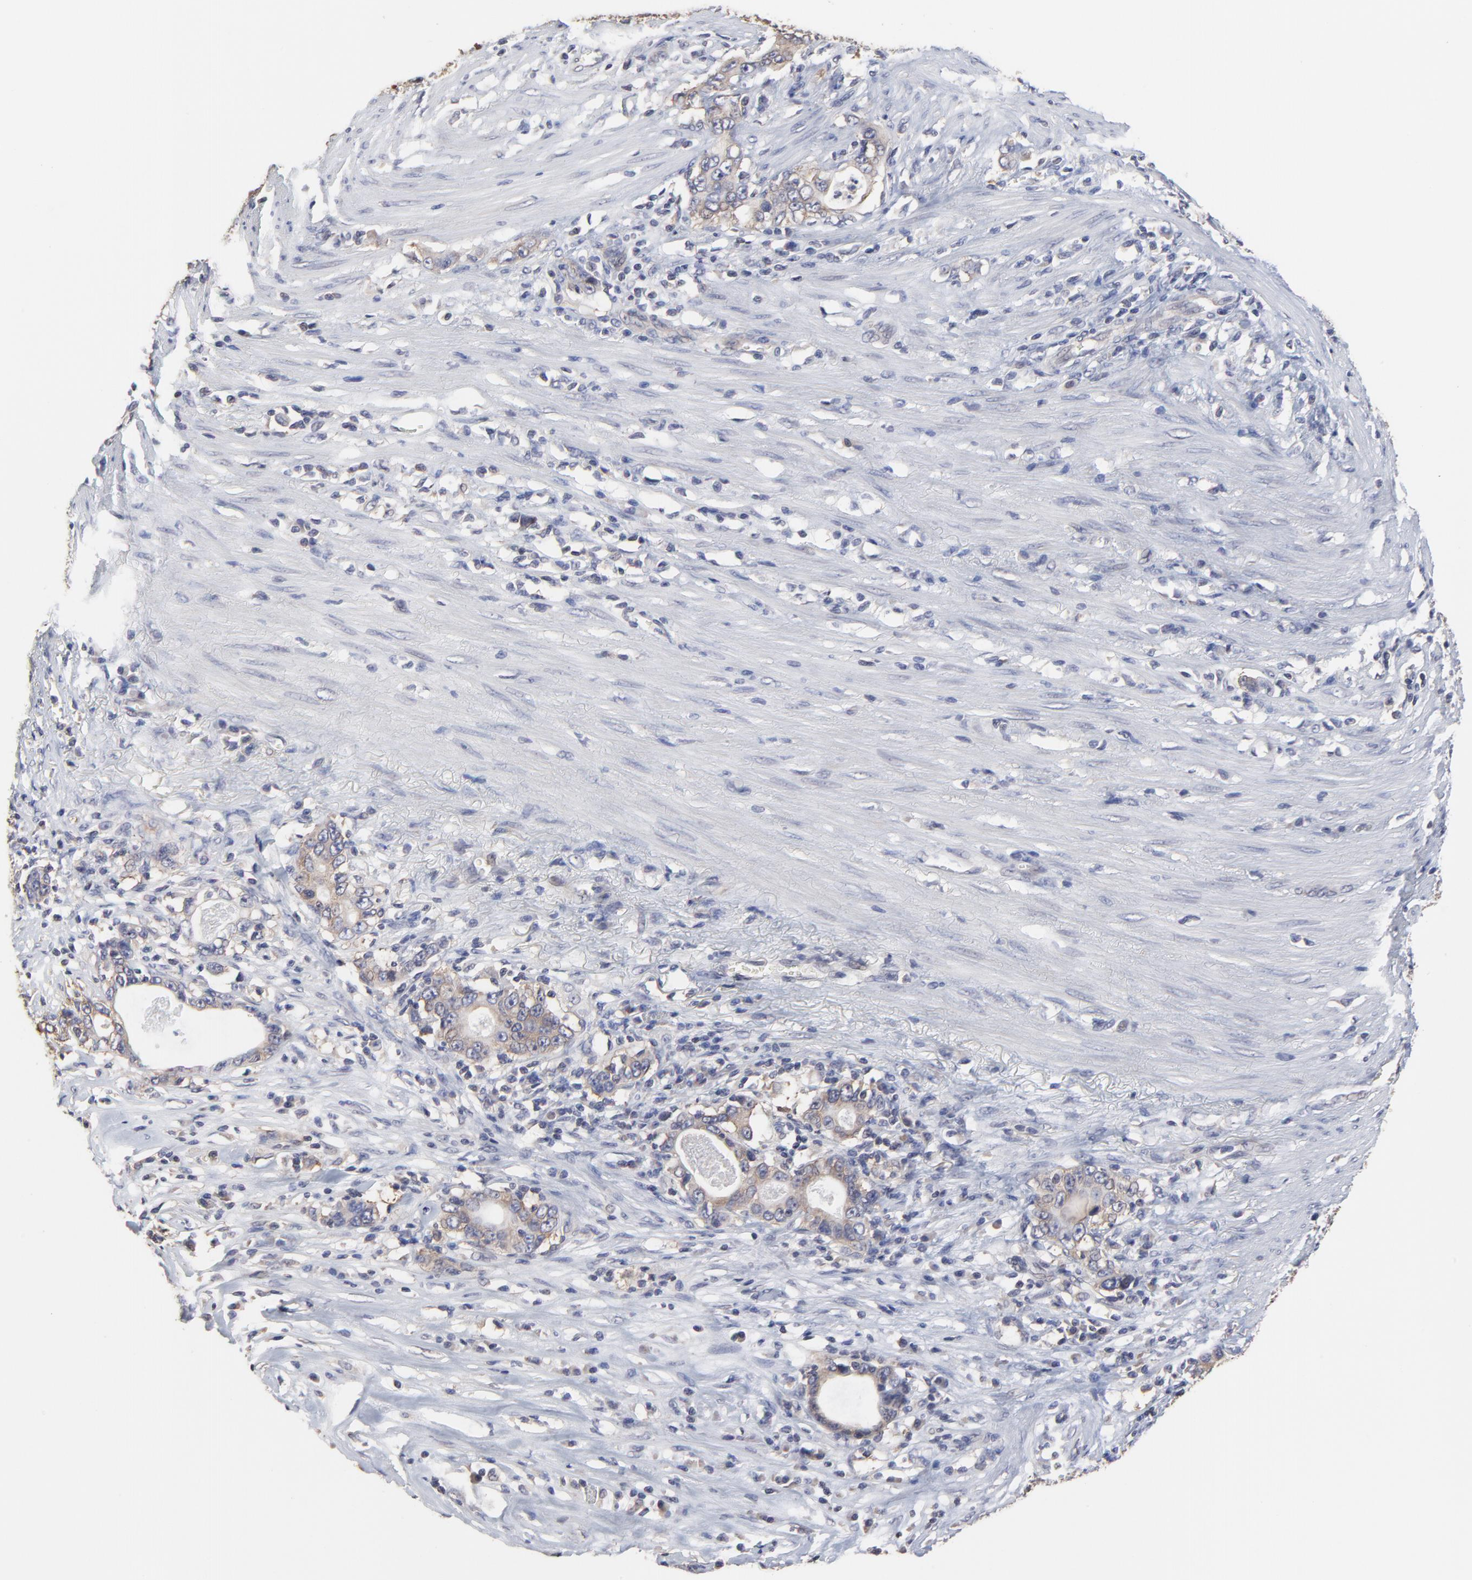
{"staining": {"intensity": "weak", "quantity": ">75%", "location": "cytoplasmic/membranous"}, "tissue": "stomach cancer", "cell_type": "Tumor cells", "image_type": "cancer", "snomed": [{"axis": "morphology", "description": "Adenocarcinoma, NOS"}, {"axis": "topography", "description": "Stomach, lower"}], "caption": "DAB immunohistochemical staining of stomach cancer reveals weak cytoplasmic/membranous protein positivity in approximately >75% of tumor cells.", "gene": "CCT2", "patient": {"sex": "female", "age": 72}}